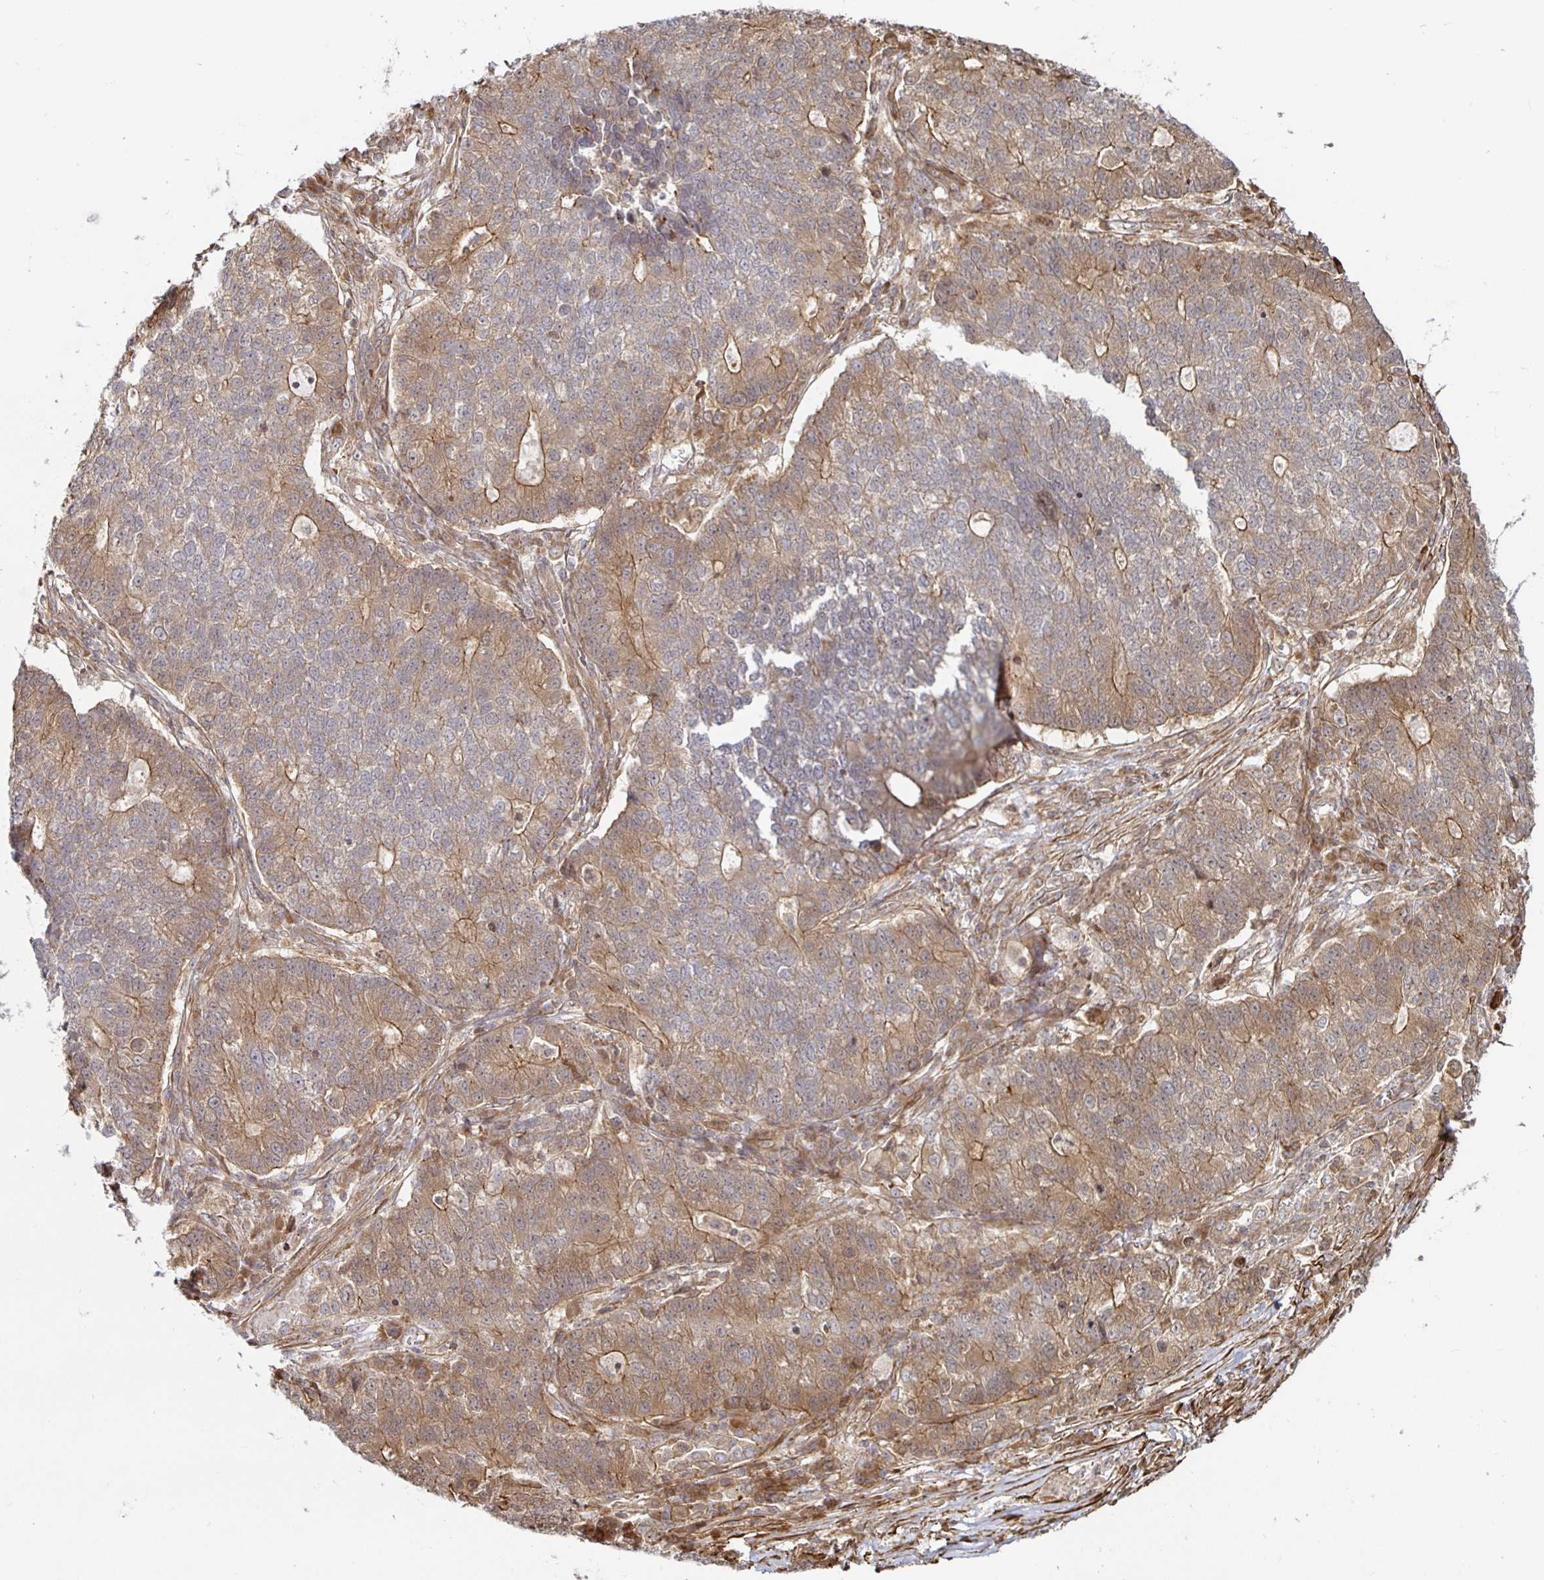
{"staining": {"intensity": "weak", "quantity": "25%-75%", "location": "cytoplasmic/membranous"}, "tissue": "lung cancer", "cell_type": "Tumor cells", "image_type": "cancer", "snomed": [{"axis": "morphology", "description": "Adenocarcinoma, NOS"}, {"axis": "topography", "description": "Lung"}], "caption": "Protein staining shows weak cytoplasmic/membranous expression in approximately 25%-75% of tumor cells in adenocarcinoma (lung).", "gene": "STRAP", "patient": {"sex": "male", "age": 57}}